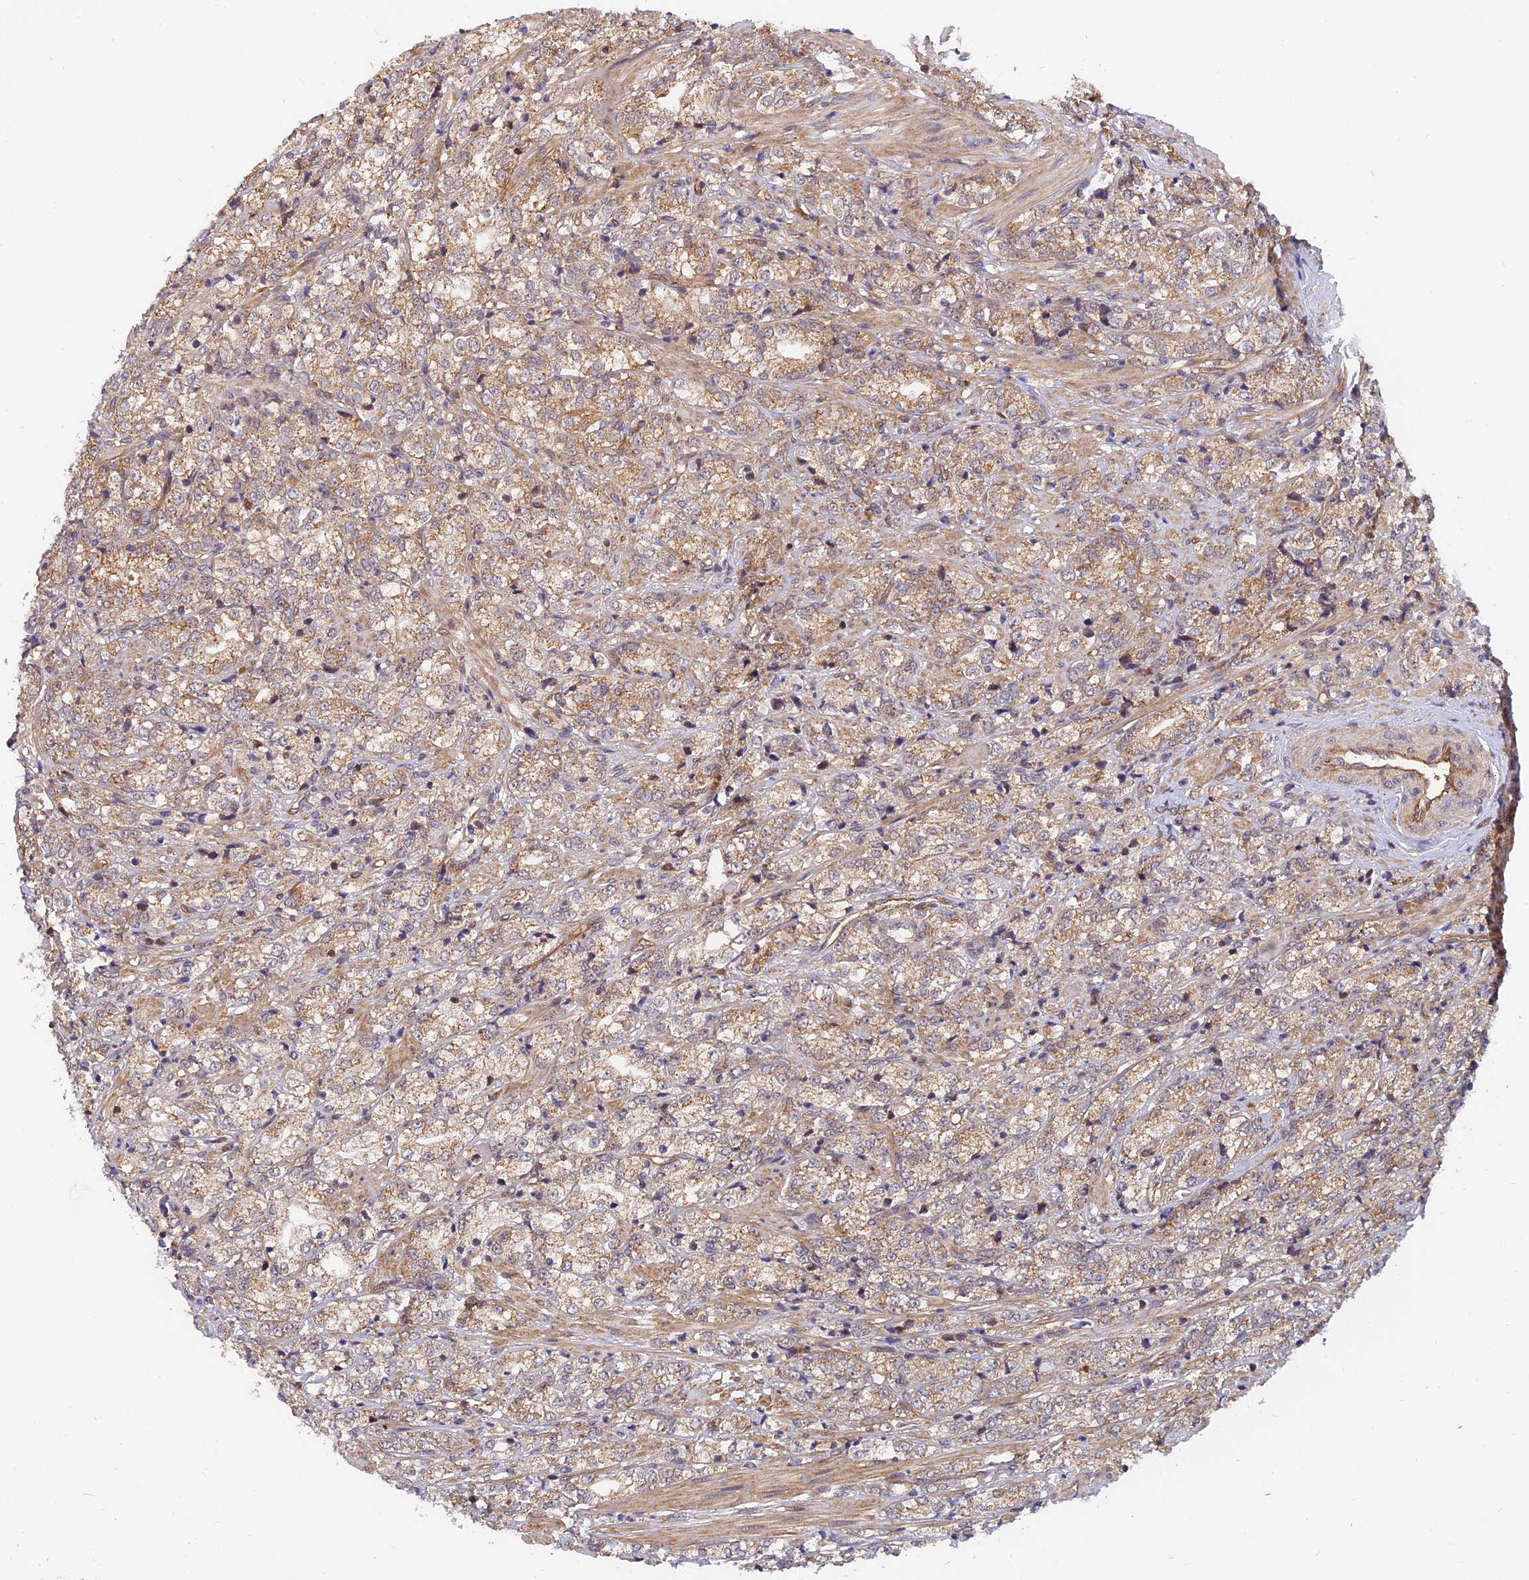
{"staining": {"intensity": "moderate", "quantity": "25%-75%", "location": "cytoplasmic/membranous"}, "tissue": "prostate cancer", "cell_type": "Tumor cells", "image_type": "cancer", "snomed": [{"axis": "morphology", "description": "Adenocarcinoma, High grade"}, {"axis": "topography", "description": "Prostate"}], "caption": "Immunohistochemistry histopathology image of neoplastic tissue: high-grade adenocarcinoma (prostate) stained using immunohistochemistry (IHC) displays medium levels of moderate protein expression localized specifically in the cytoplasmic/membranous of tumor cells, appearing as a cytoplasmic/membranous brown color.", "gene": "WDR41", "patient": {"sex": "male", "age": 69}}